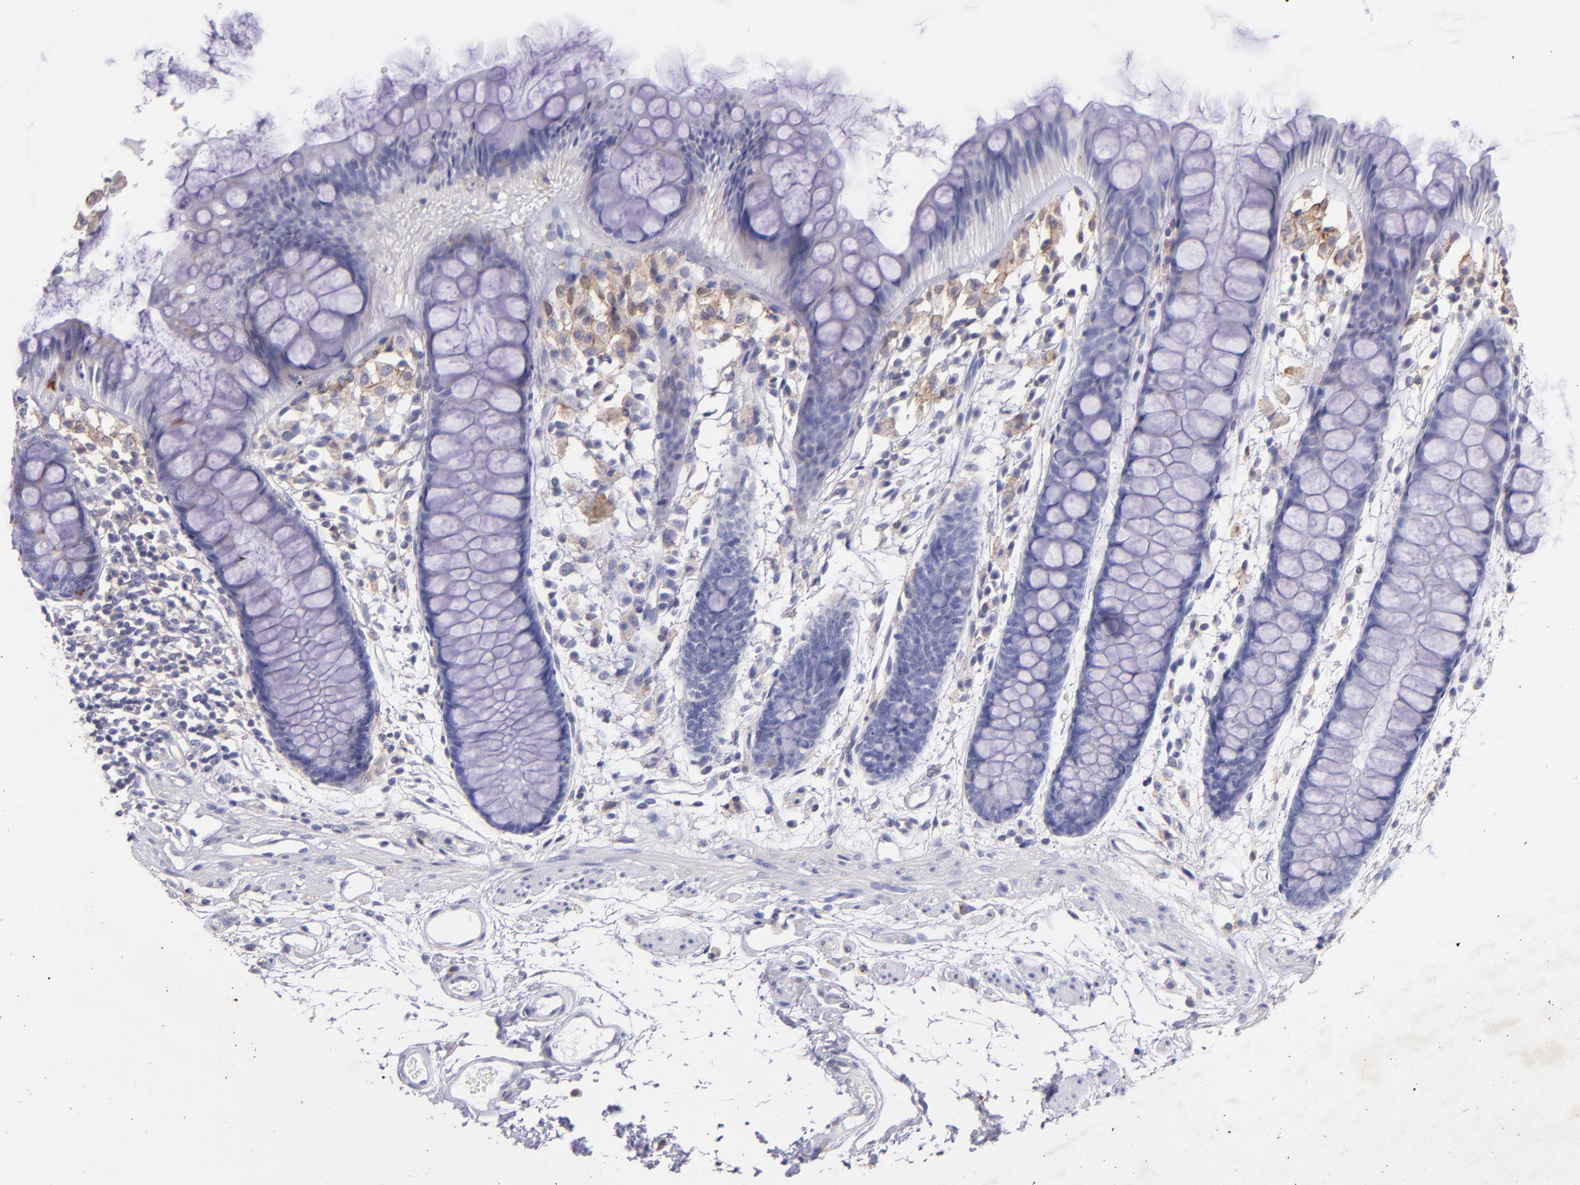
{"staining": {"intensity": "weak", "quantity": "<25%", "location": "cytoplasmic/membranous"}, "tissue": "rectum", "cell_type": "Glandular cells", "image_type": "normal", "snomed": [{"axis": "morphology", "description": "Normal tissue, NOS"}, {"axis": "topography", "description": "Rectum"}], "caption": "Protein analysis of normal rectum shows no significant staining in glandular cells.", "gene": "RET", "patient": {"sex": "female", "age": 66}}